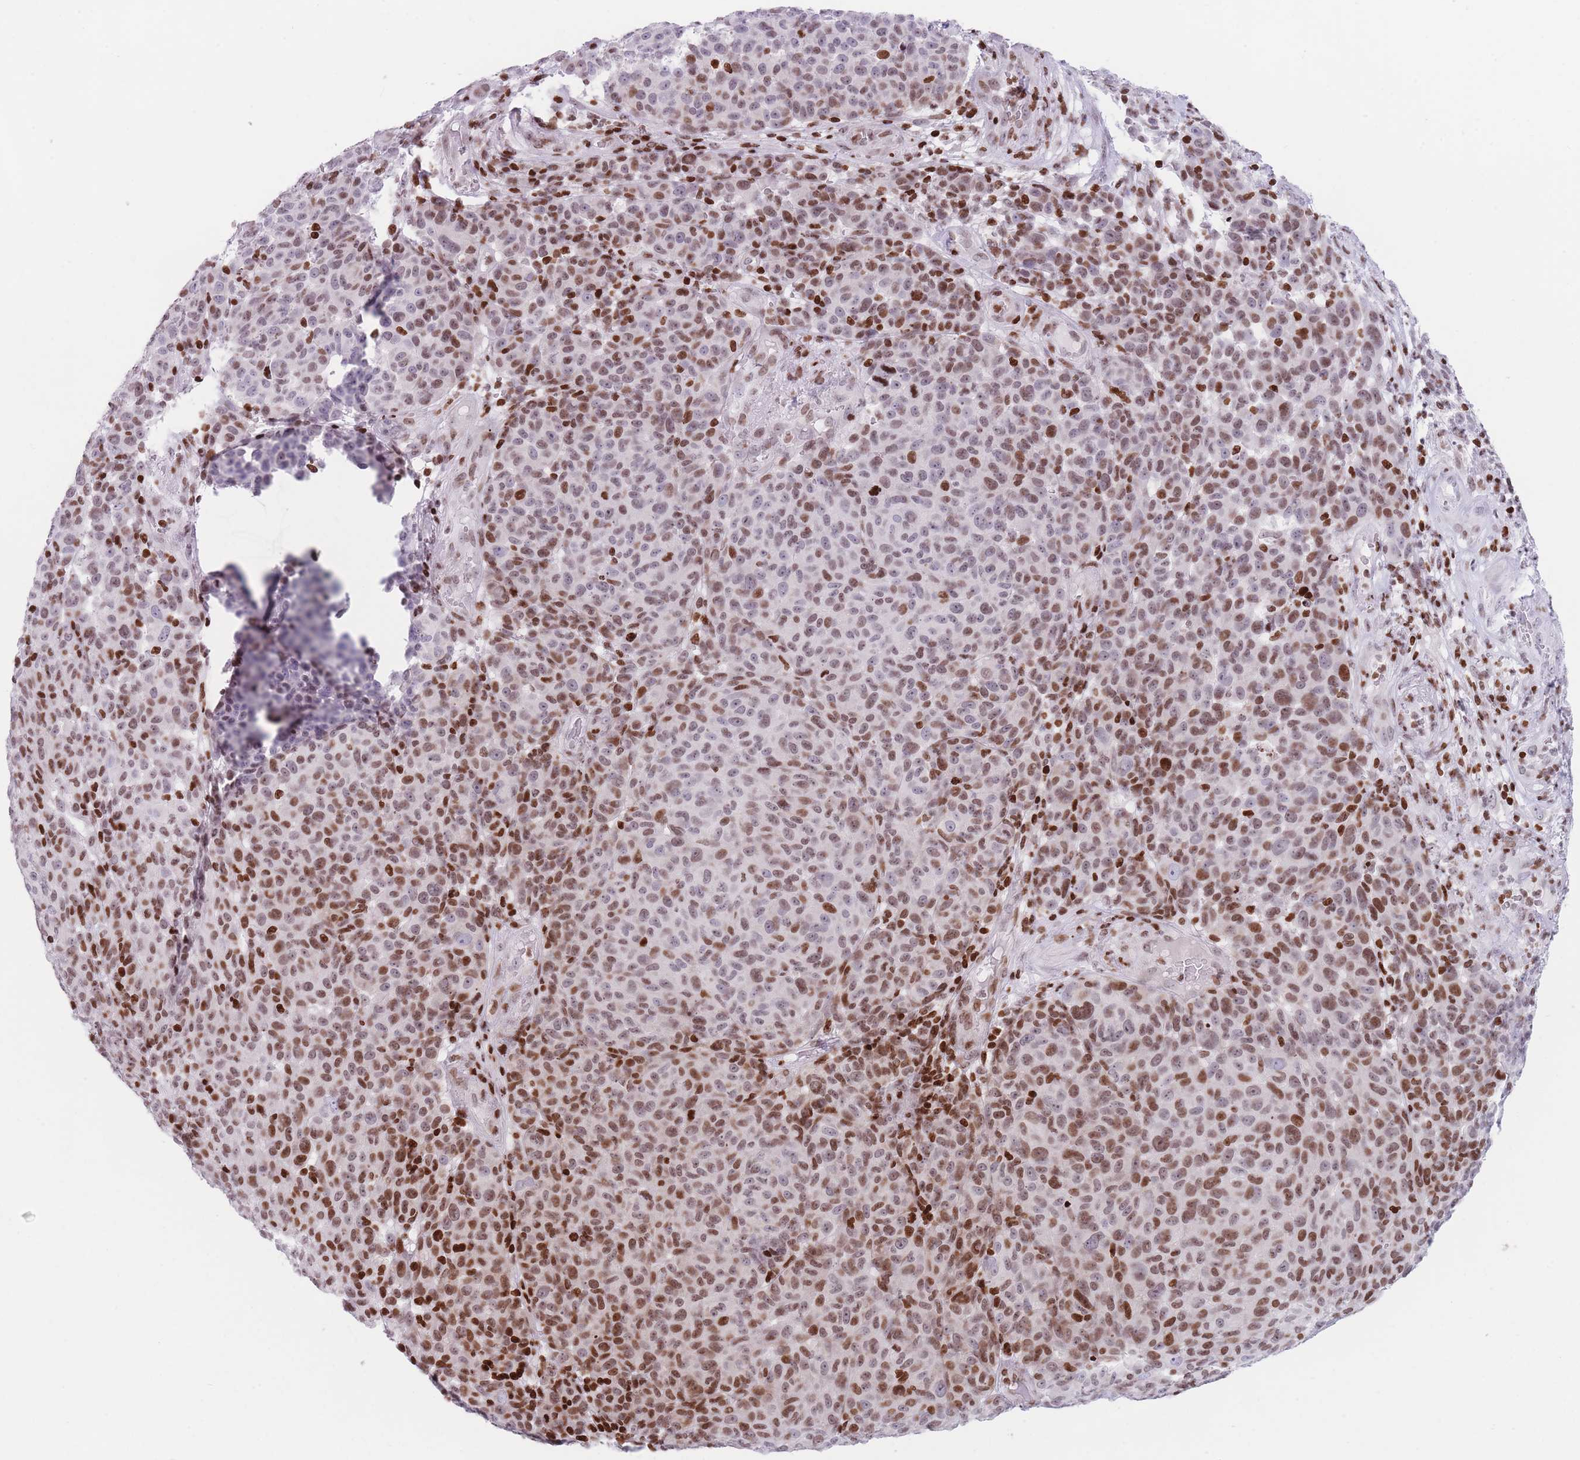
{"staining": {"intensity": "moderate", "quantity": ">75%", "location": "nuclear"}, "tissue": "melanoma", "cell_type": "Tumor cells", "image_type": "cancer", "snomed": [{"axis": "morphology", "description": "Malignant melanoma, NOS"}, {"axis": "topography", "description": "Skin"}], "caption": "An immunohistochemistry (IHC) image of neoplastic tissue is shown. Protein staining in brown highlights moderate nuclear positivity in melanoma within tumor cells. The staining was performed using DAB to visualize the protein expression in brown, while the nuclei were stained in blue with hematoxylin (Magnification: 20x).", "gene": "AK9", "patient": {"sex": "male", "age": 49}}